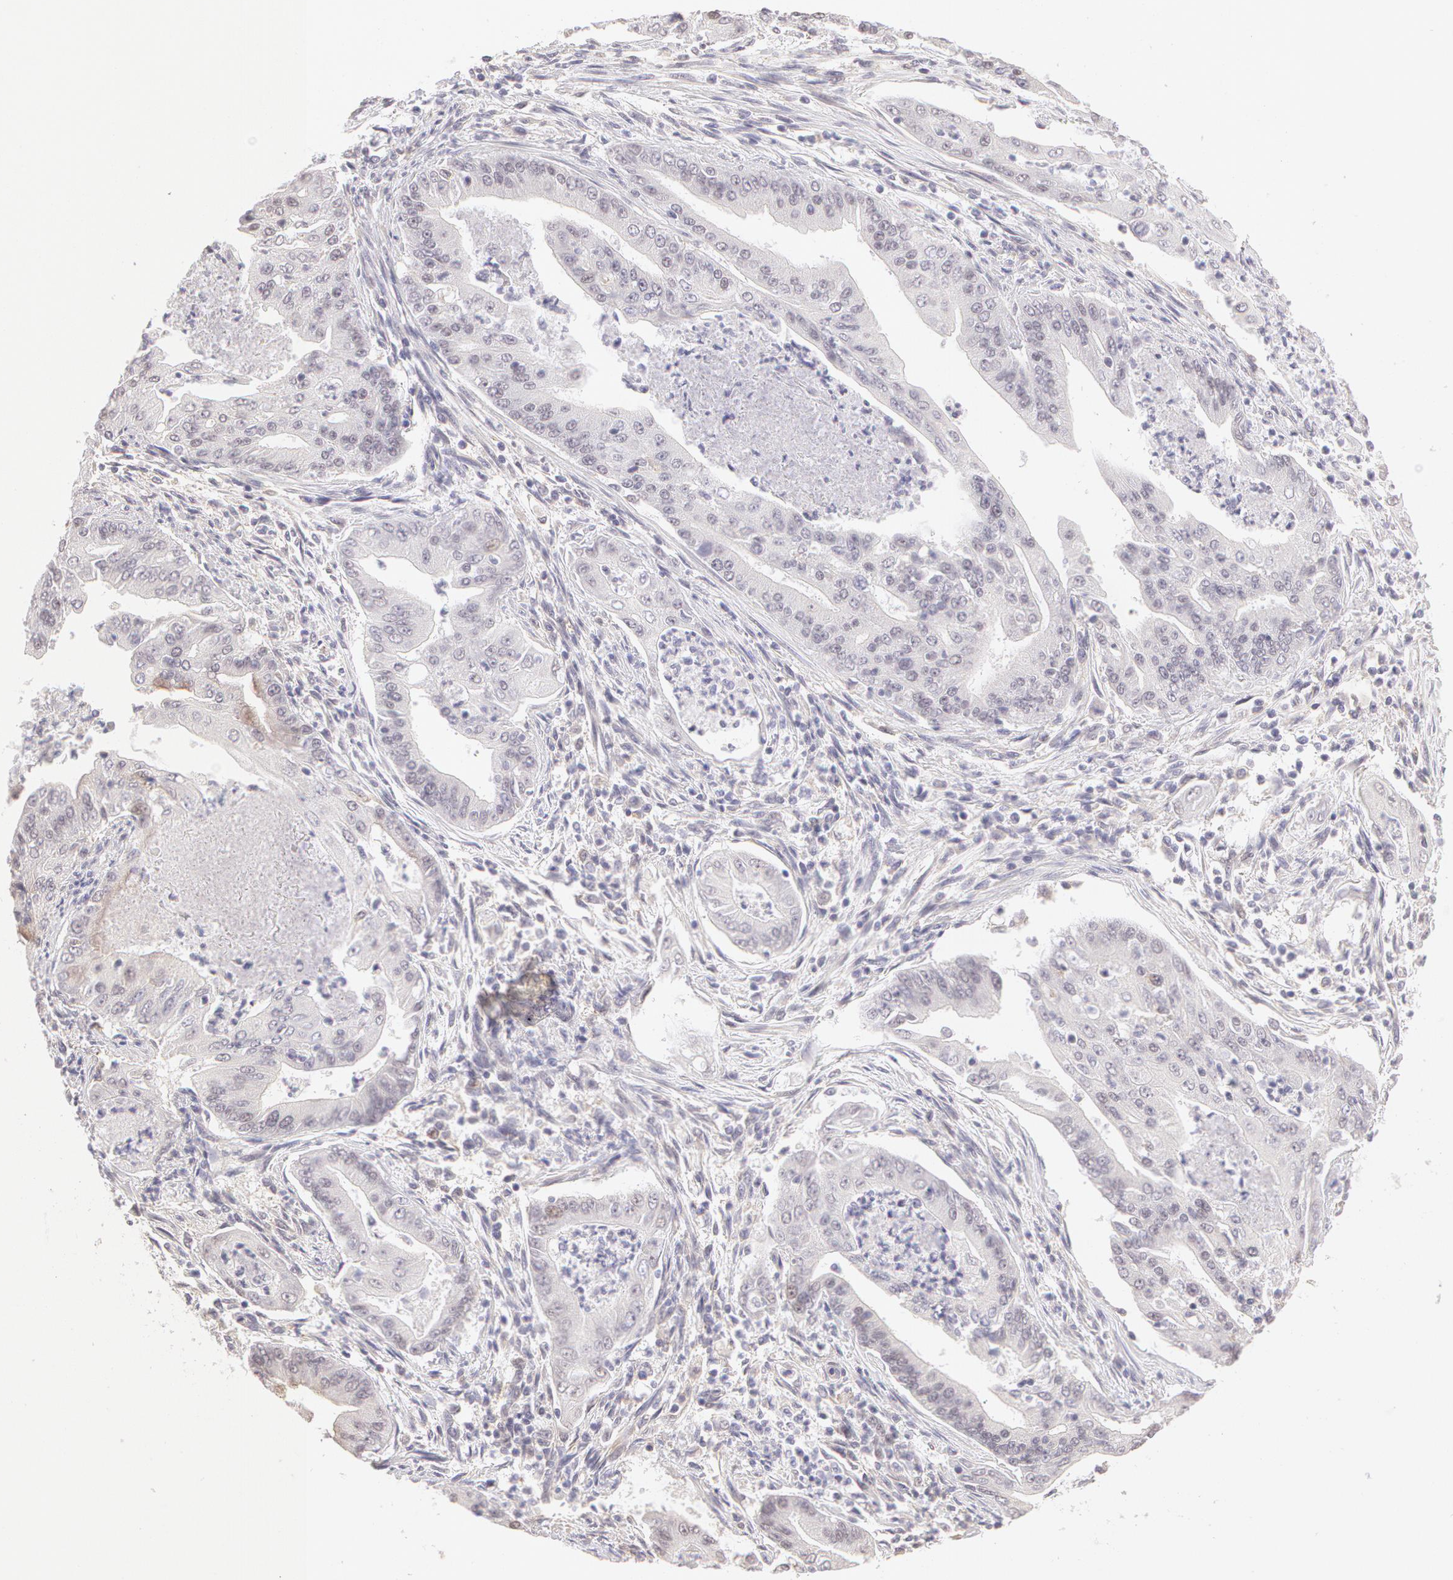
{"staining": {"intensity": "negative", "quantity": "none", "location": "none"}, "tissue": "endometrial cancer", "cell_type": "Tumor cells", "image_type": "cancer", "snomed": [{"axis": "morphology", "description": "Adenocarcinoma, NOS"}, {"axis": "topography", "description": "Endometrium"}], "caption": "The IHC micrograph has no significant staining in tumor cells of endometrial adenocarcinoma tissue.", "gene": "ZNF597", "patient": {"sex": "female", "age": 63}}